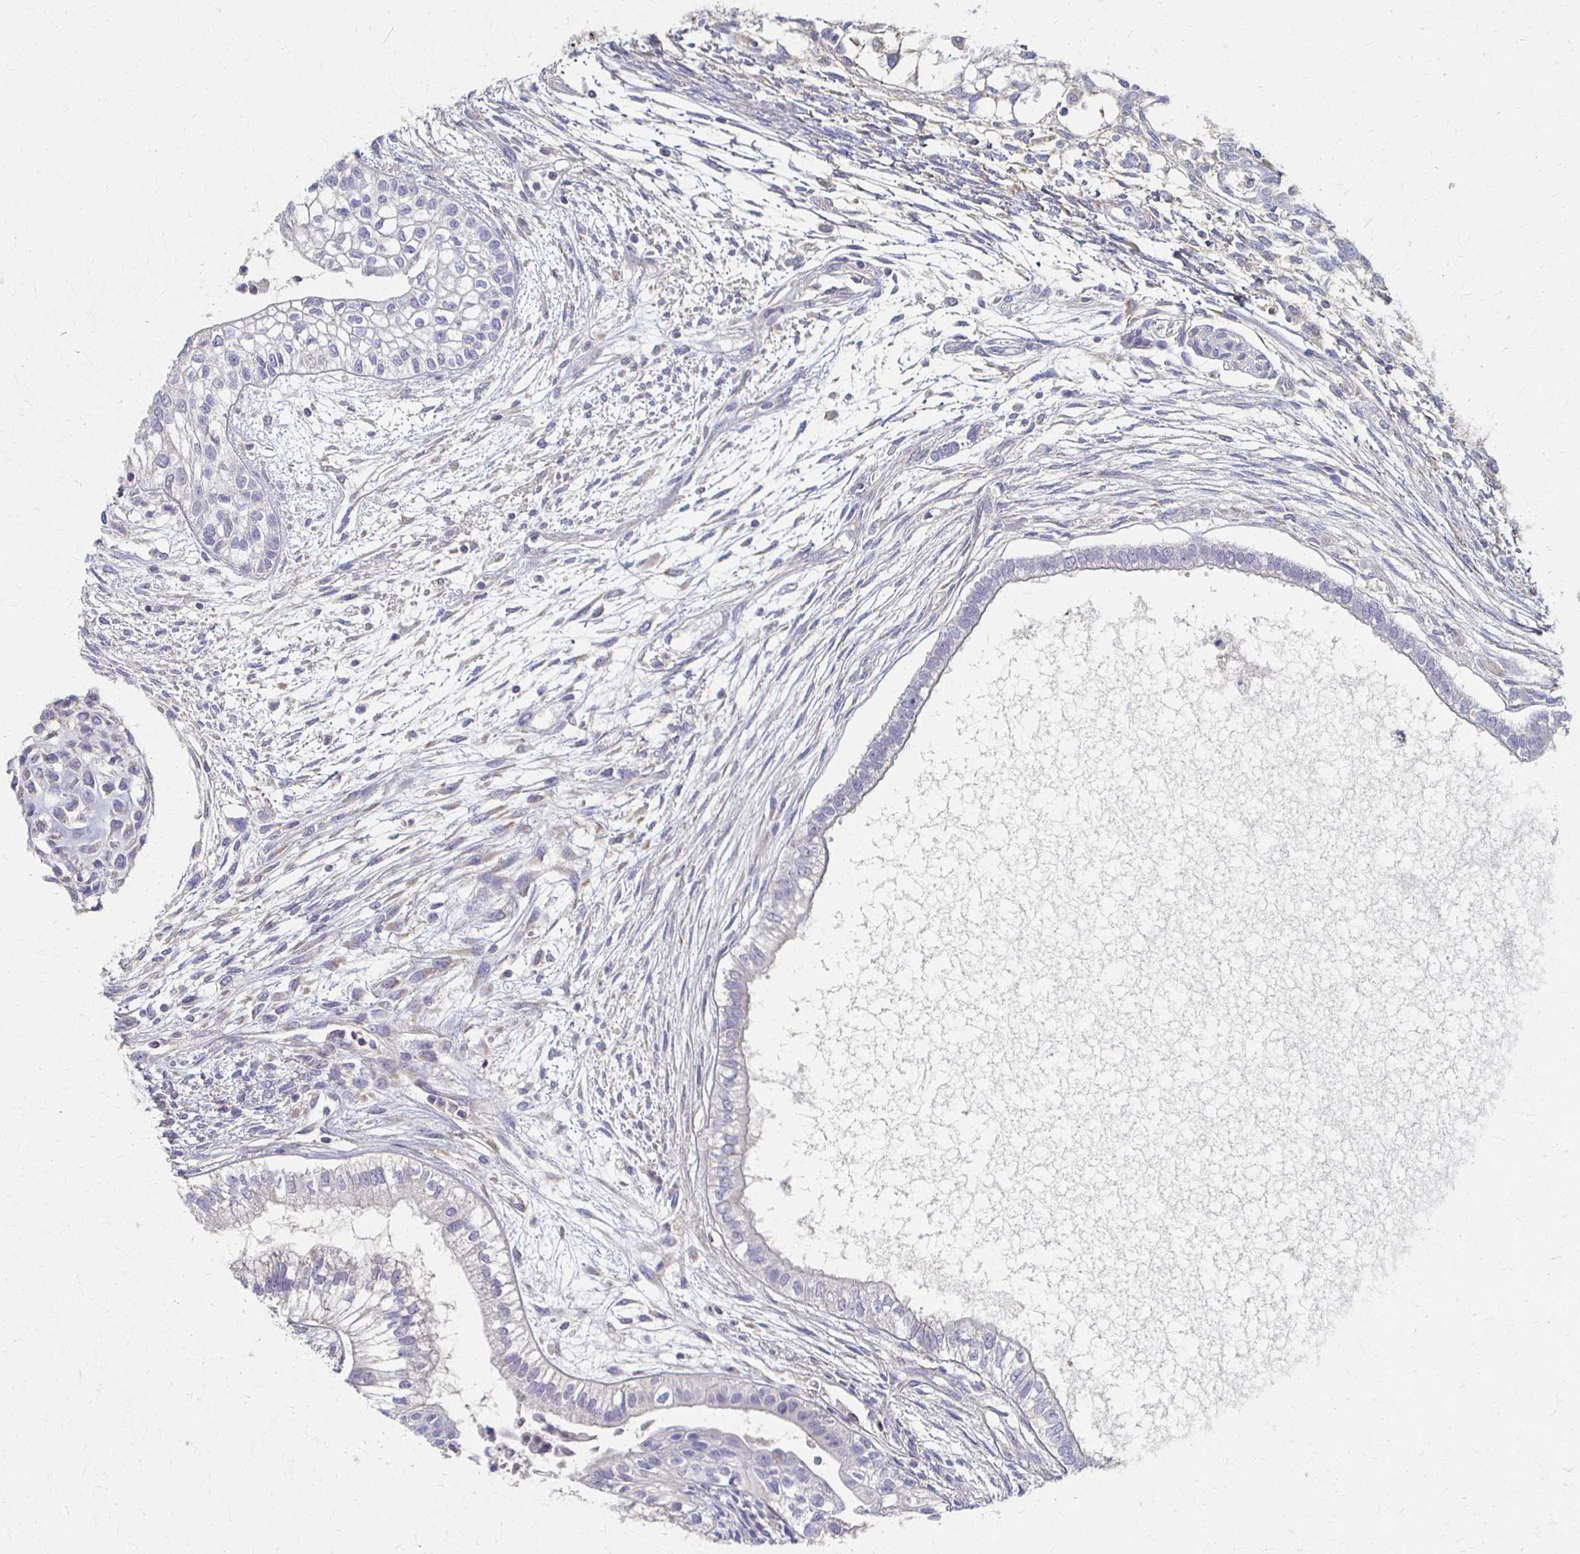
{"staining": {"intensity": "negative", "quantity": "none", "location": "none"}, "tissue": "testis cancer", "cell_type": "Tumor cells", "image_type": "cancer", "snomed": [{"axis": "morphology", "description": "Carcinoma, Embryonal, NOS"}, {"axis": "topography", "description": "Testis"}], "caption": "A high-resolution photomicrograph shows immunohistochemistry staining of testis embryonal carcinoma, which demonstrates no significant expression in tumor cells.", "gene": "CX3CR1", "patient": {"sex": "male", "age": 37}}